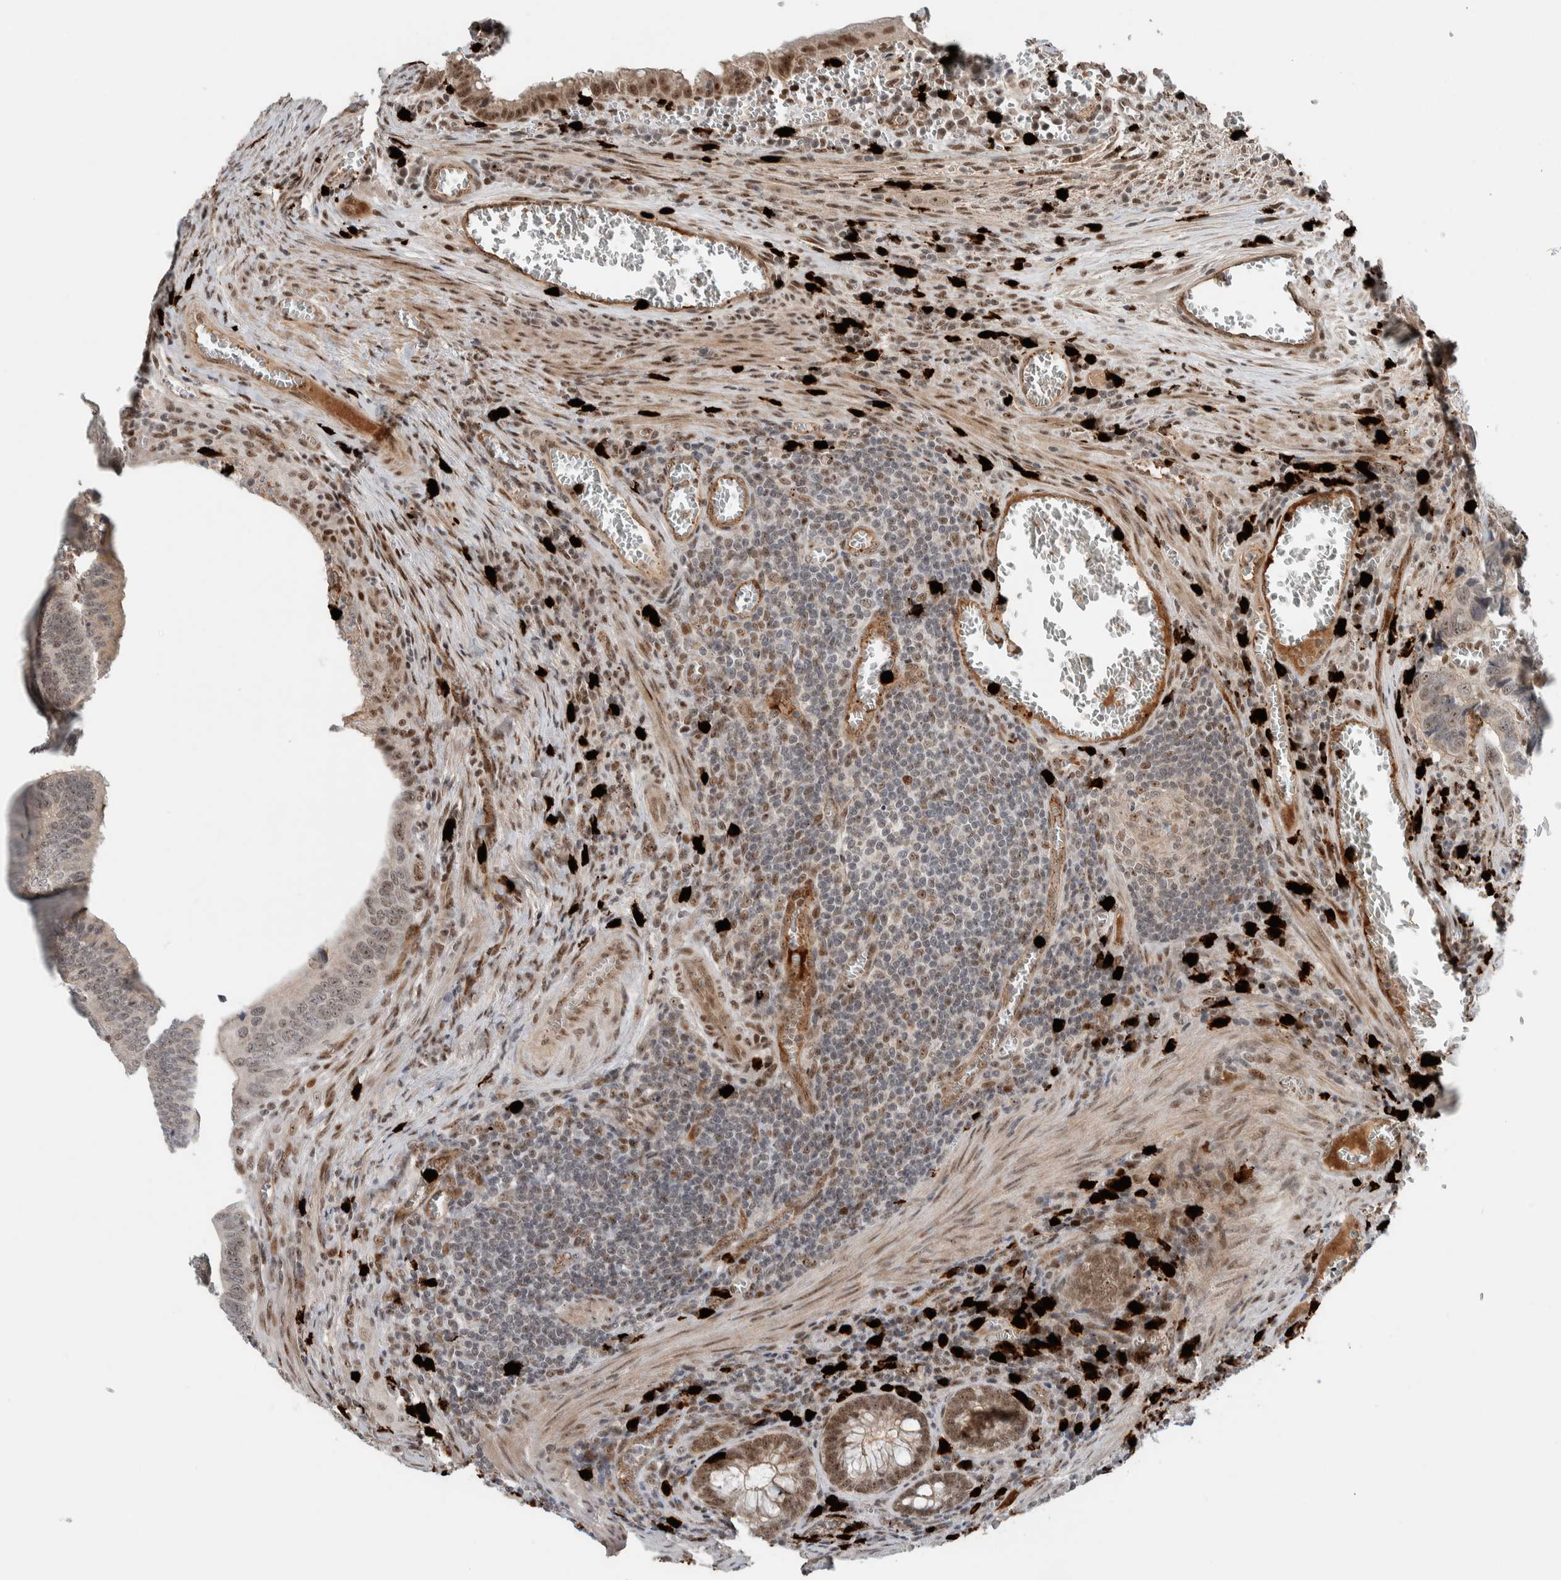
{"staining": {"intensity": "moderate", "quantity": ">75%", "location": "nuclear"}, "tissue": "colorectal cancer", "cell_type": "Tumor cells", "image_type": "cancer", "snomed": [{"axis": "morphology", "description": "Inflammation, NOS"}, {"axis": "morphology", "description": "Adenocarcinoma, NOS"}, {"axis": "topography", "description": "Colon"}], "caption": "Immunohistochemistry micrograph of colorectal adenocarcinoma stained for a protein (brown), which reveals medium levels of moderate nuclear positivity in about >75% of tumor cells.", "gene": "ZFP91", "patient": {"sex": "male", "age": 72}}